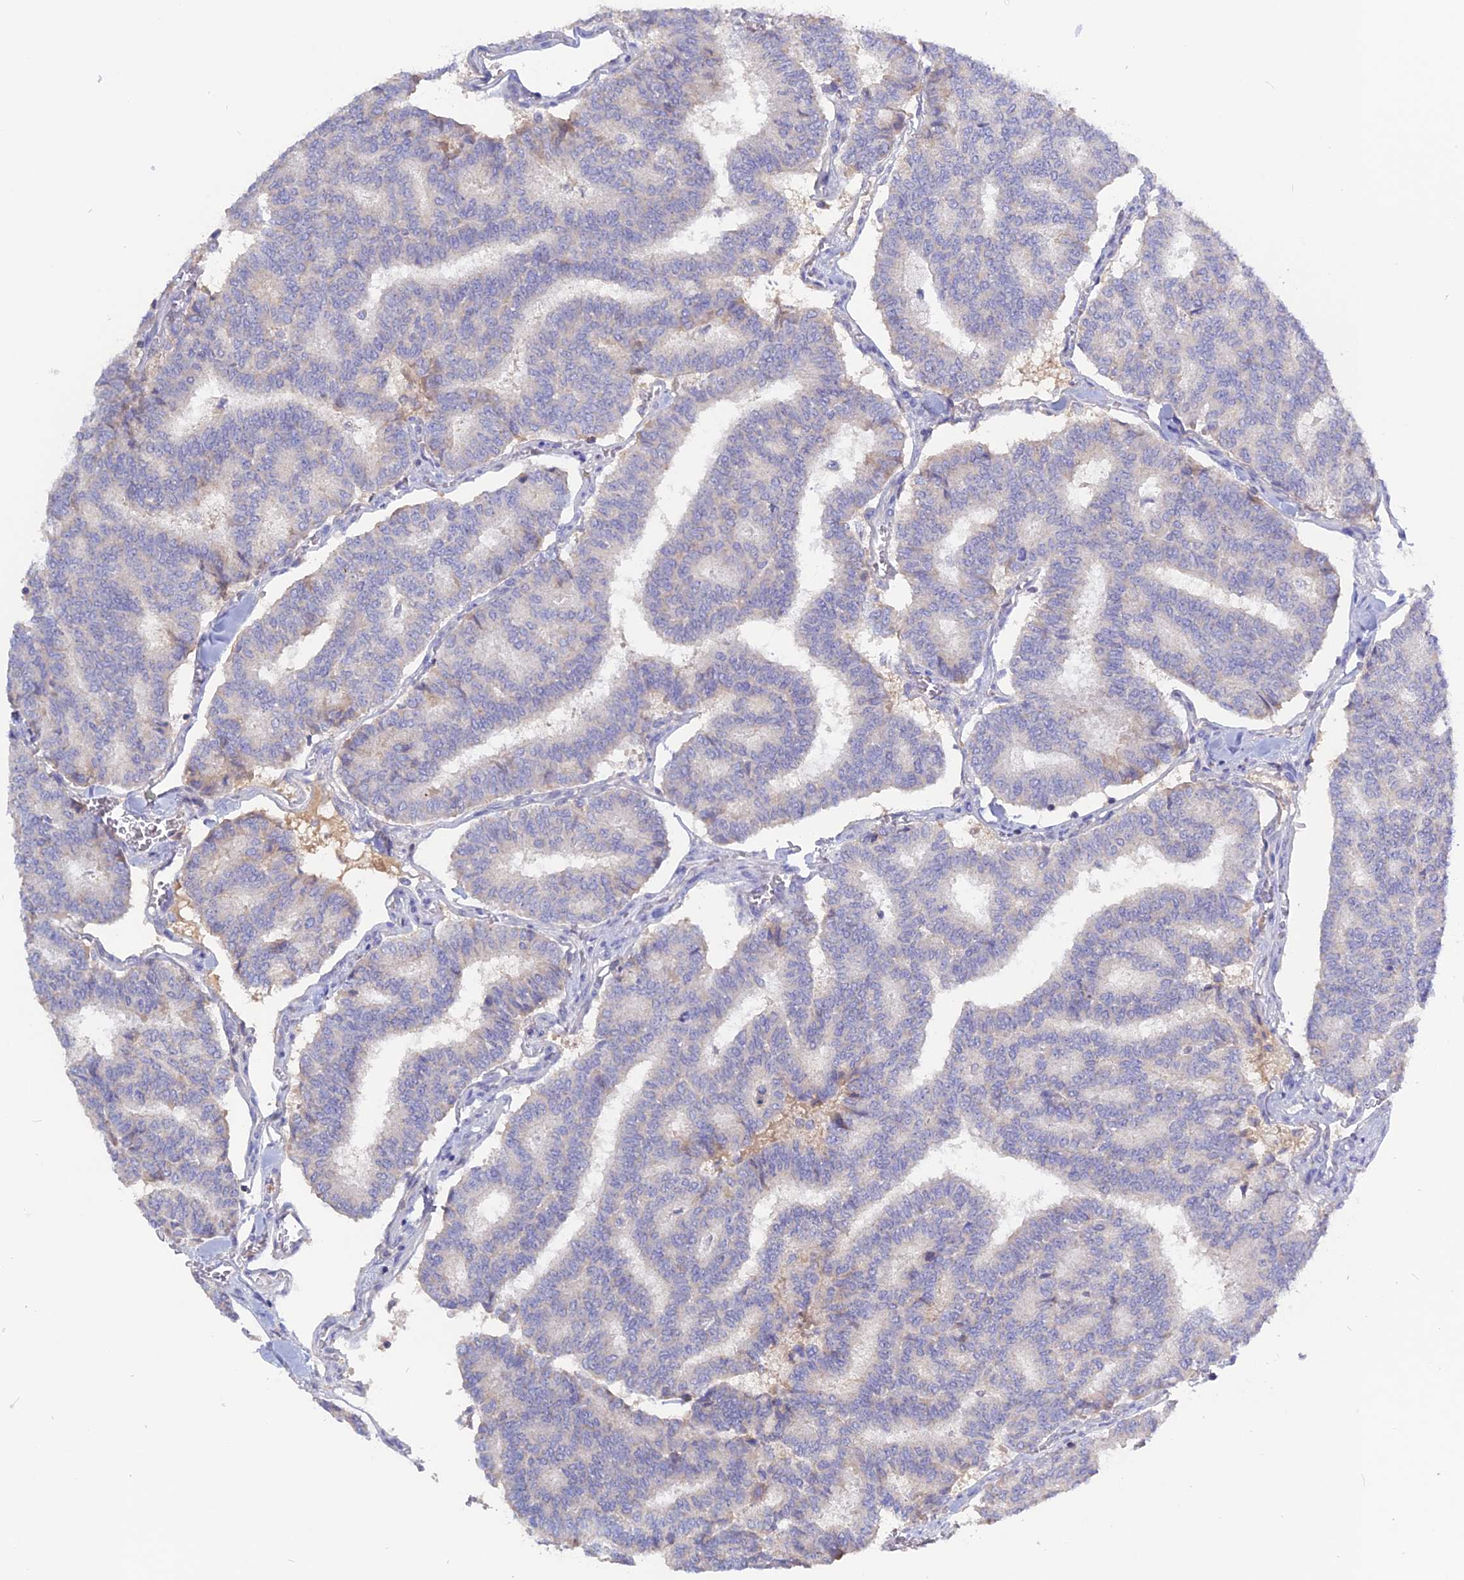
{"staining": {"intensity": "negative", "quantity": "none", "location": "none"}, "tissue": "thyroid cancer", "cell_type": "Tumor cells", "image_type": "cancer", "snomed": [{"axis": "morphology", "description": "Papillary adenocarcinoma, NOS"}, {"axis": "topography", "description": "Thyroid gland"}], "caption": "A histopathology image of human thyroid cancer is negative for staining in tumor cells. Nuclei are stained in blue.", "gene": "ADGRA1", "patient": {"sex": "female", "age": 35}}